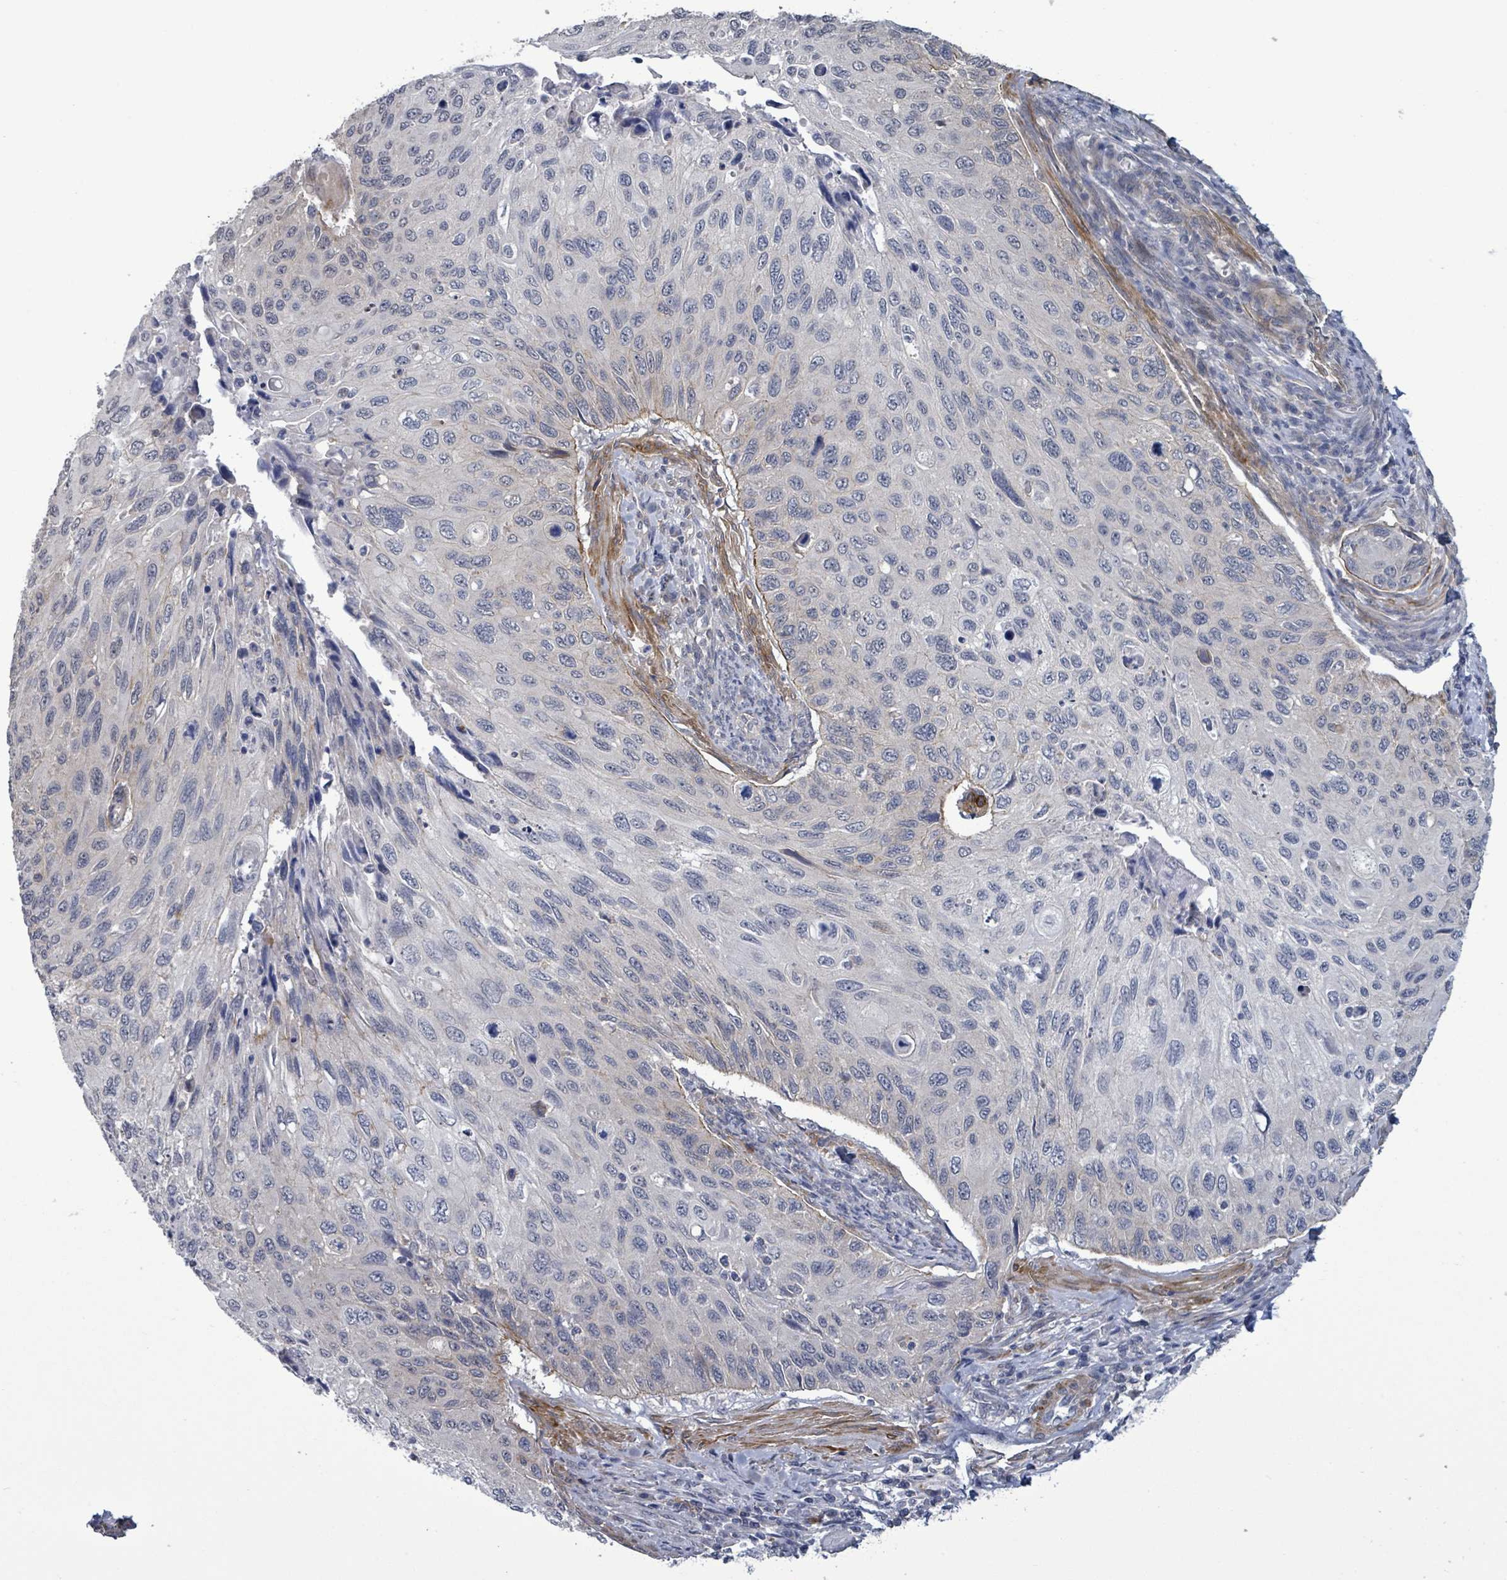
{"staining": {"intensity": "negative", "quantity": "none", "location": "none"}, "tissue": "cervical cancer", "cell_type": "Tumor cells", "image_type": "cancer", "snomed": [{"axis": "morphology", "description": "Squamous cell carcinoma, NOS"}, {"axis": "topography", "description": "Cervix"}], "caption": "This is a histopathology image of immunohistochemistry (IHC) staining of cervical squamous cell carcinoma, which shows no staining in tumor cells. (DAB (3,3'-diaminobenzidine) immunohistochemistry (IHC) with hematoxylin counter stain).", "gene": "AMMECR1", "patient": {"sex": "female", "age": 70}}